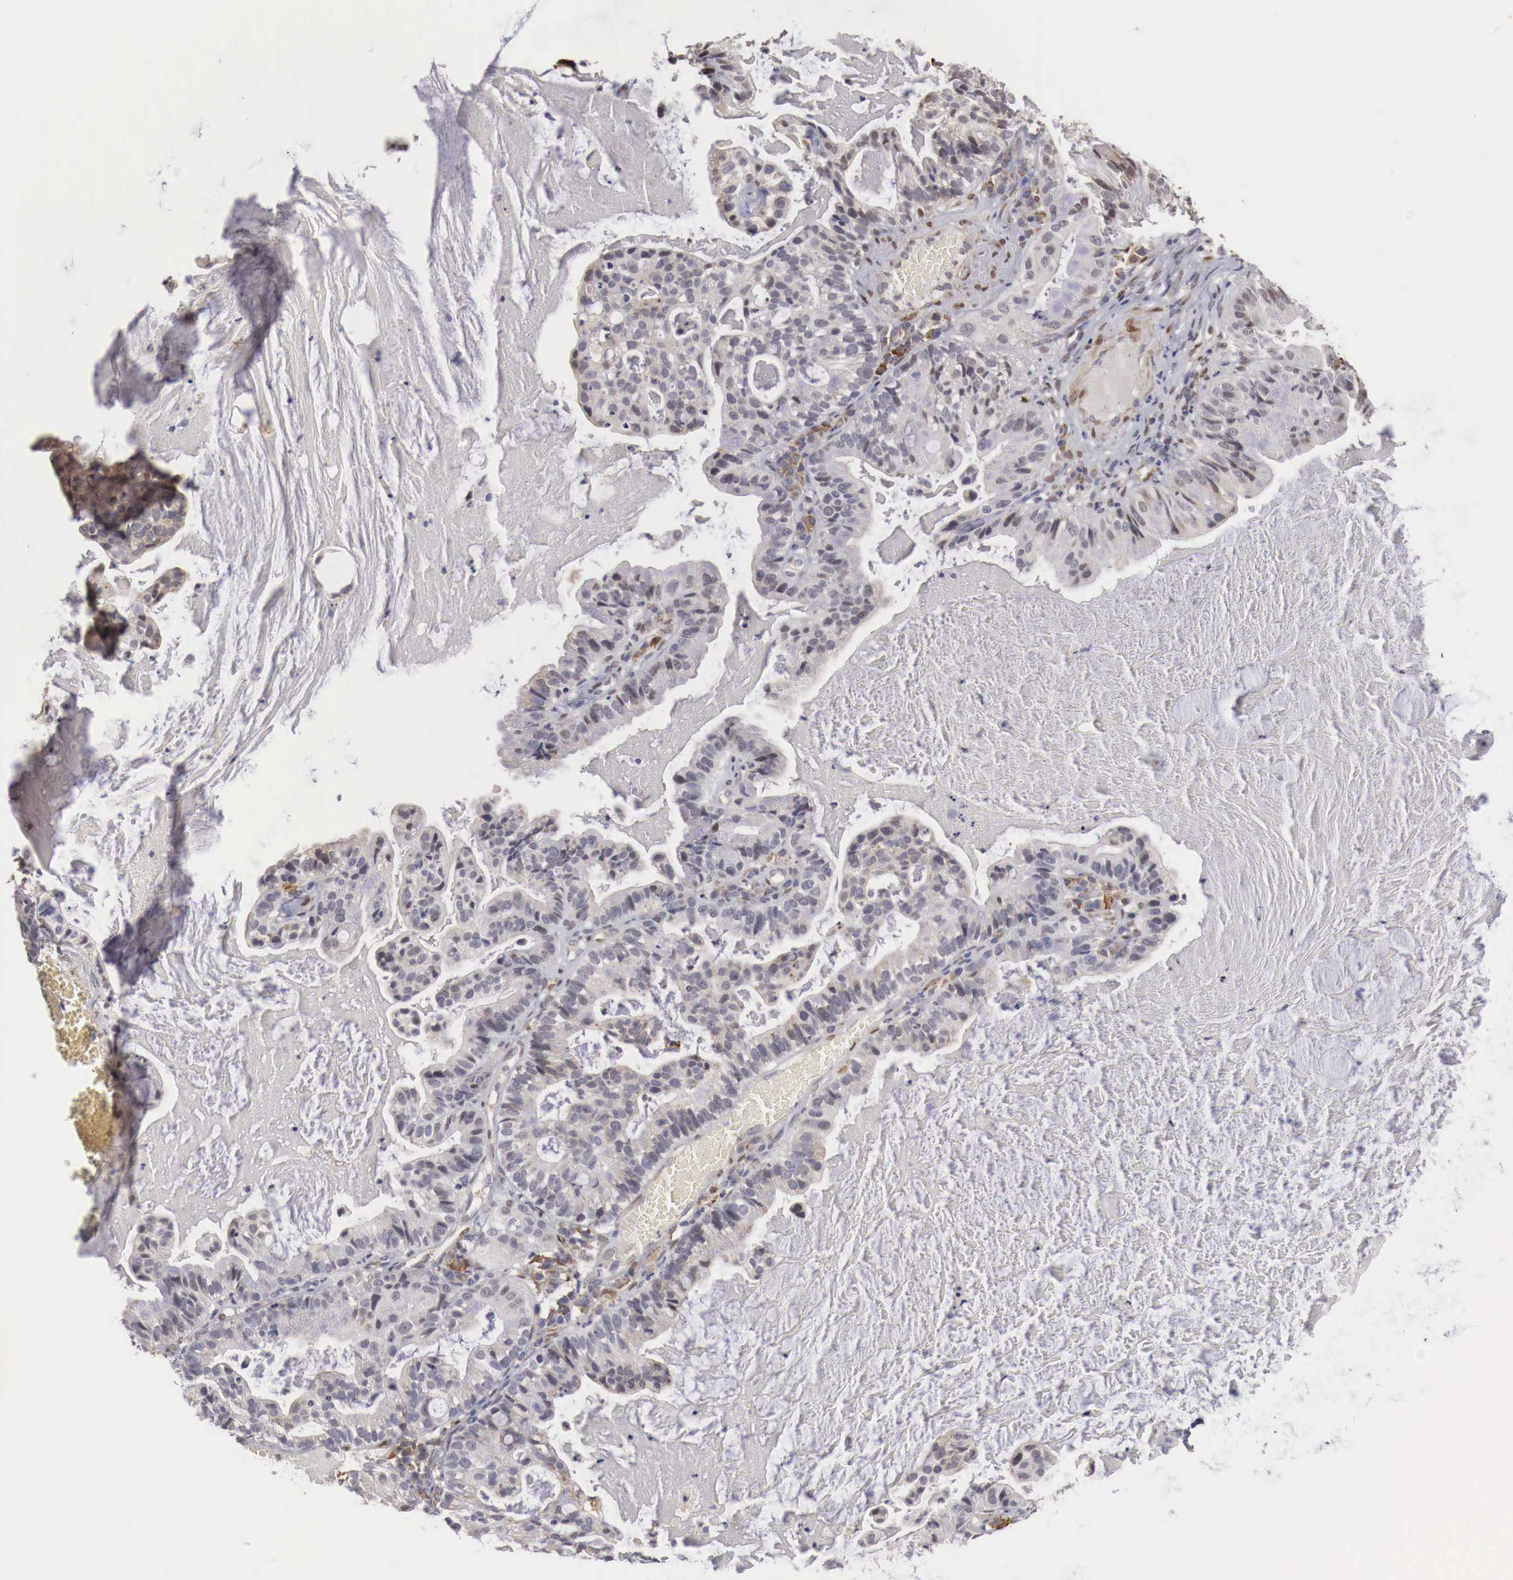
{"staining": {"intensity": "negative", "quantity": "none", "location": "none"}, "tissue": "cervical cancer", "cell_type": "Tumor cells", "image_type": "cancer", "snomed": [{"axis": "morphology", "description": "Adenocarcinoma, NOS"}, {"axis": "topography", "description": "Cervix"}], "caption": "High power microscopy histopathology image of an IHC micrograph of cervical cancer, revealing no significant expression in tumor cells.", "gene": "KHDRBS2", "patient": {"sex": "female", "age": 41}}